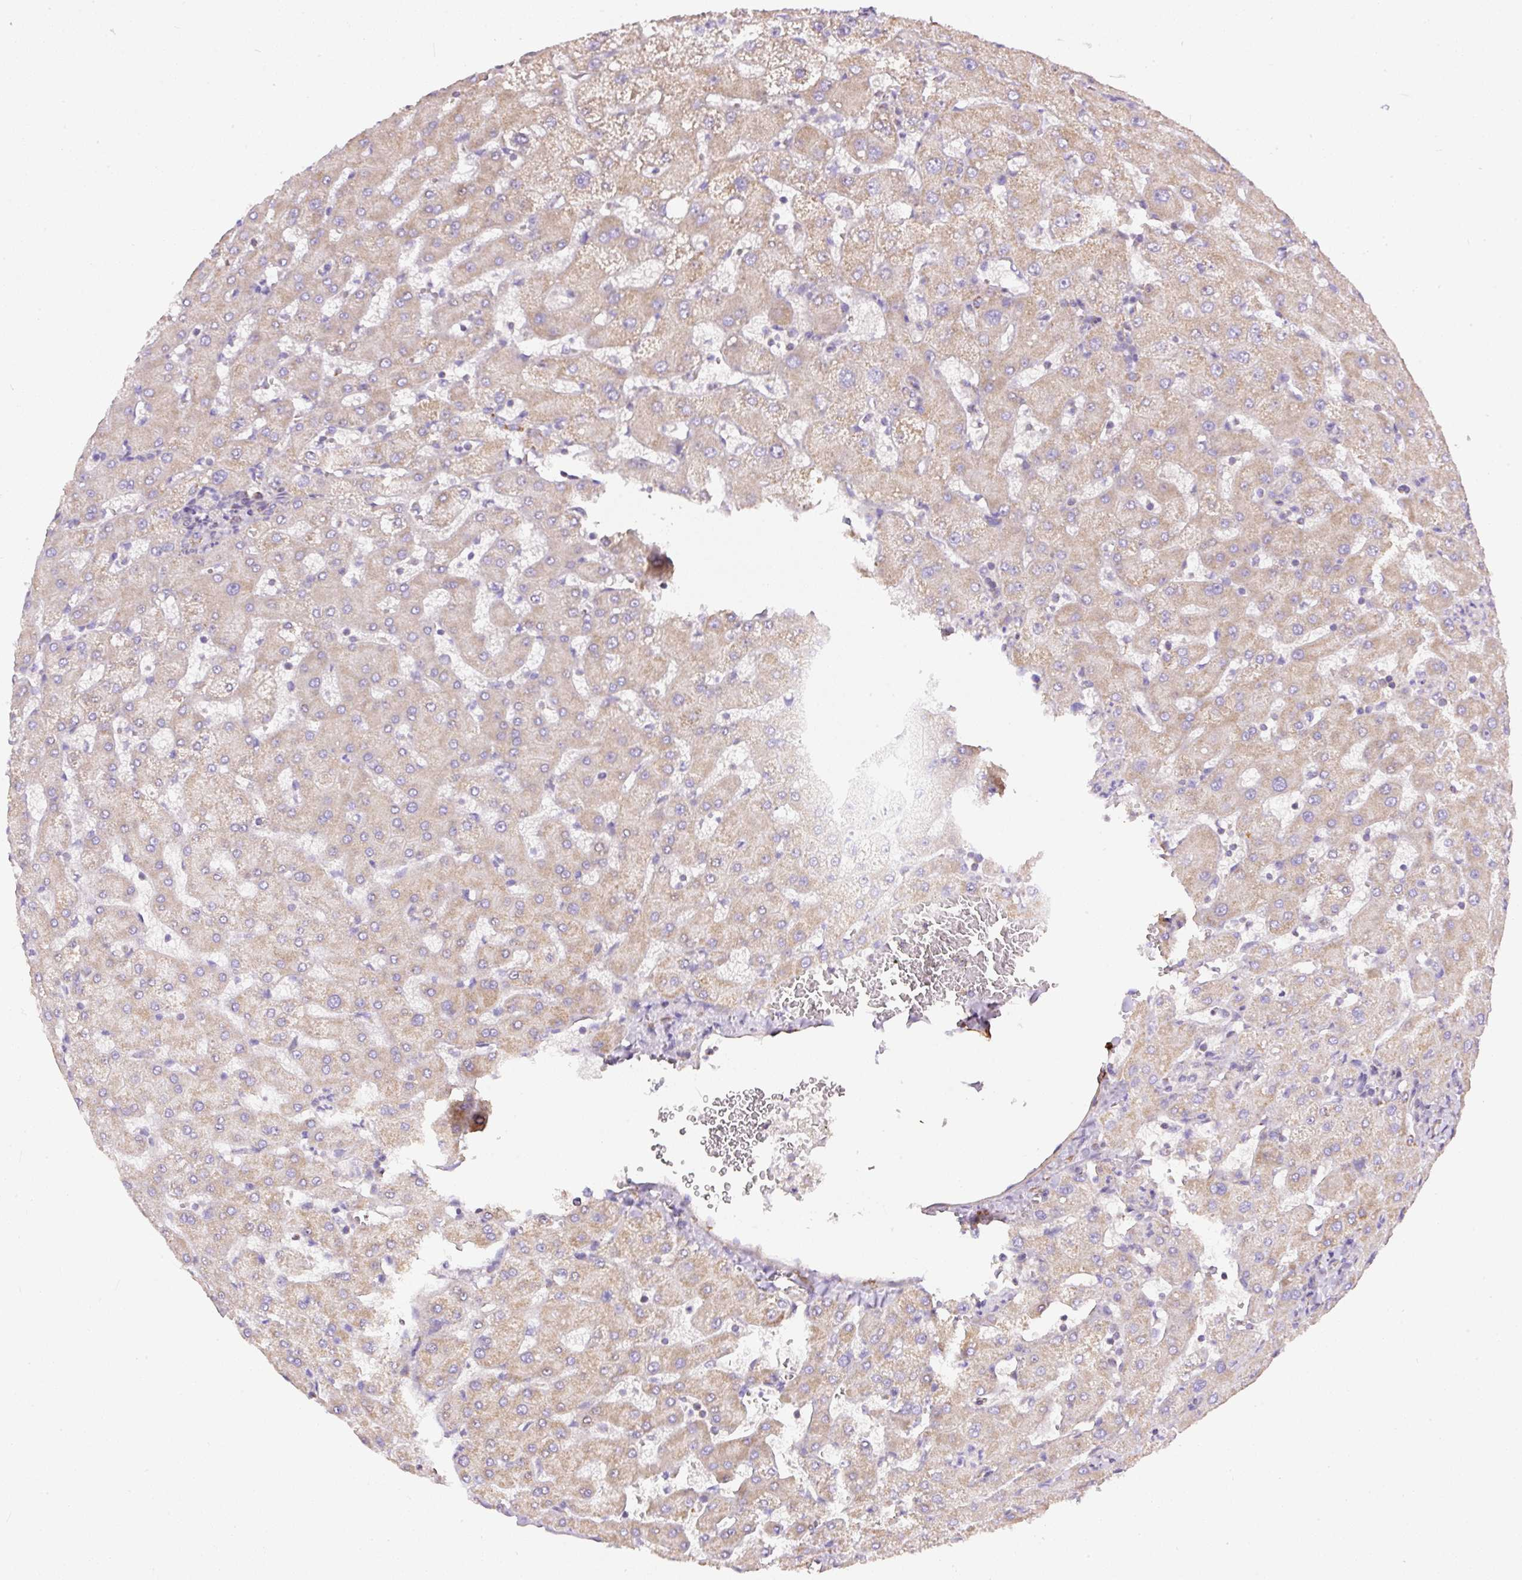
{"staining": {"intensity": "weak", "quantity": ">75%", "location": "cytoplasmic/membranous"}, "tissue": "liver", "cell_type": "Cholangiocytes", "image_type": "normal", "snomed": [{"axis": "morphology", "description": "Normal tissue, NOS"}, {"axis": "topography", "description": "Liver"}], "caption": "Weak cytoplasmic/membranous protein staining is seen in about >75% of cholangiocytes in liver. (DAB (3,3'-diaminobenzidine) = brown stain, brightfield microscopy at high magnification).", "gene": "NDUFAF2", "patient": {"sex": "female", "age": 63}}